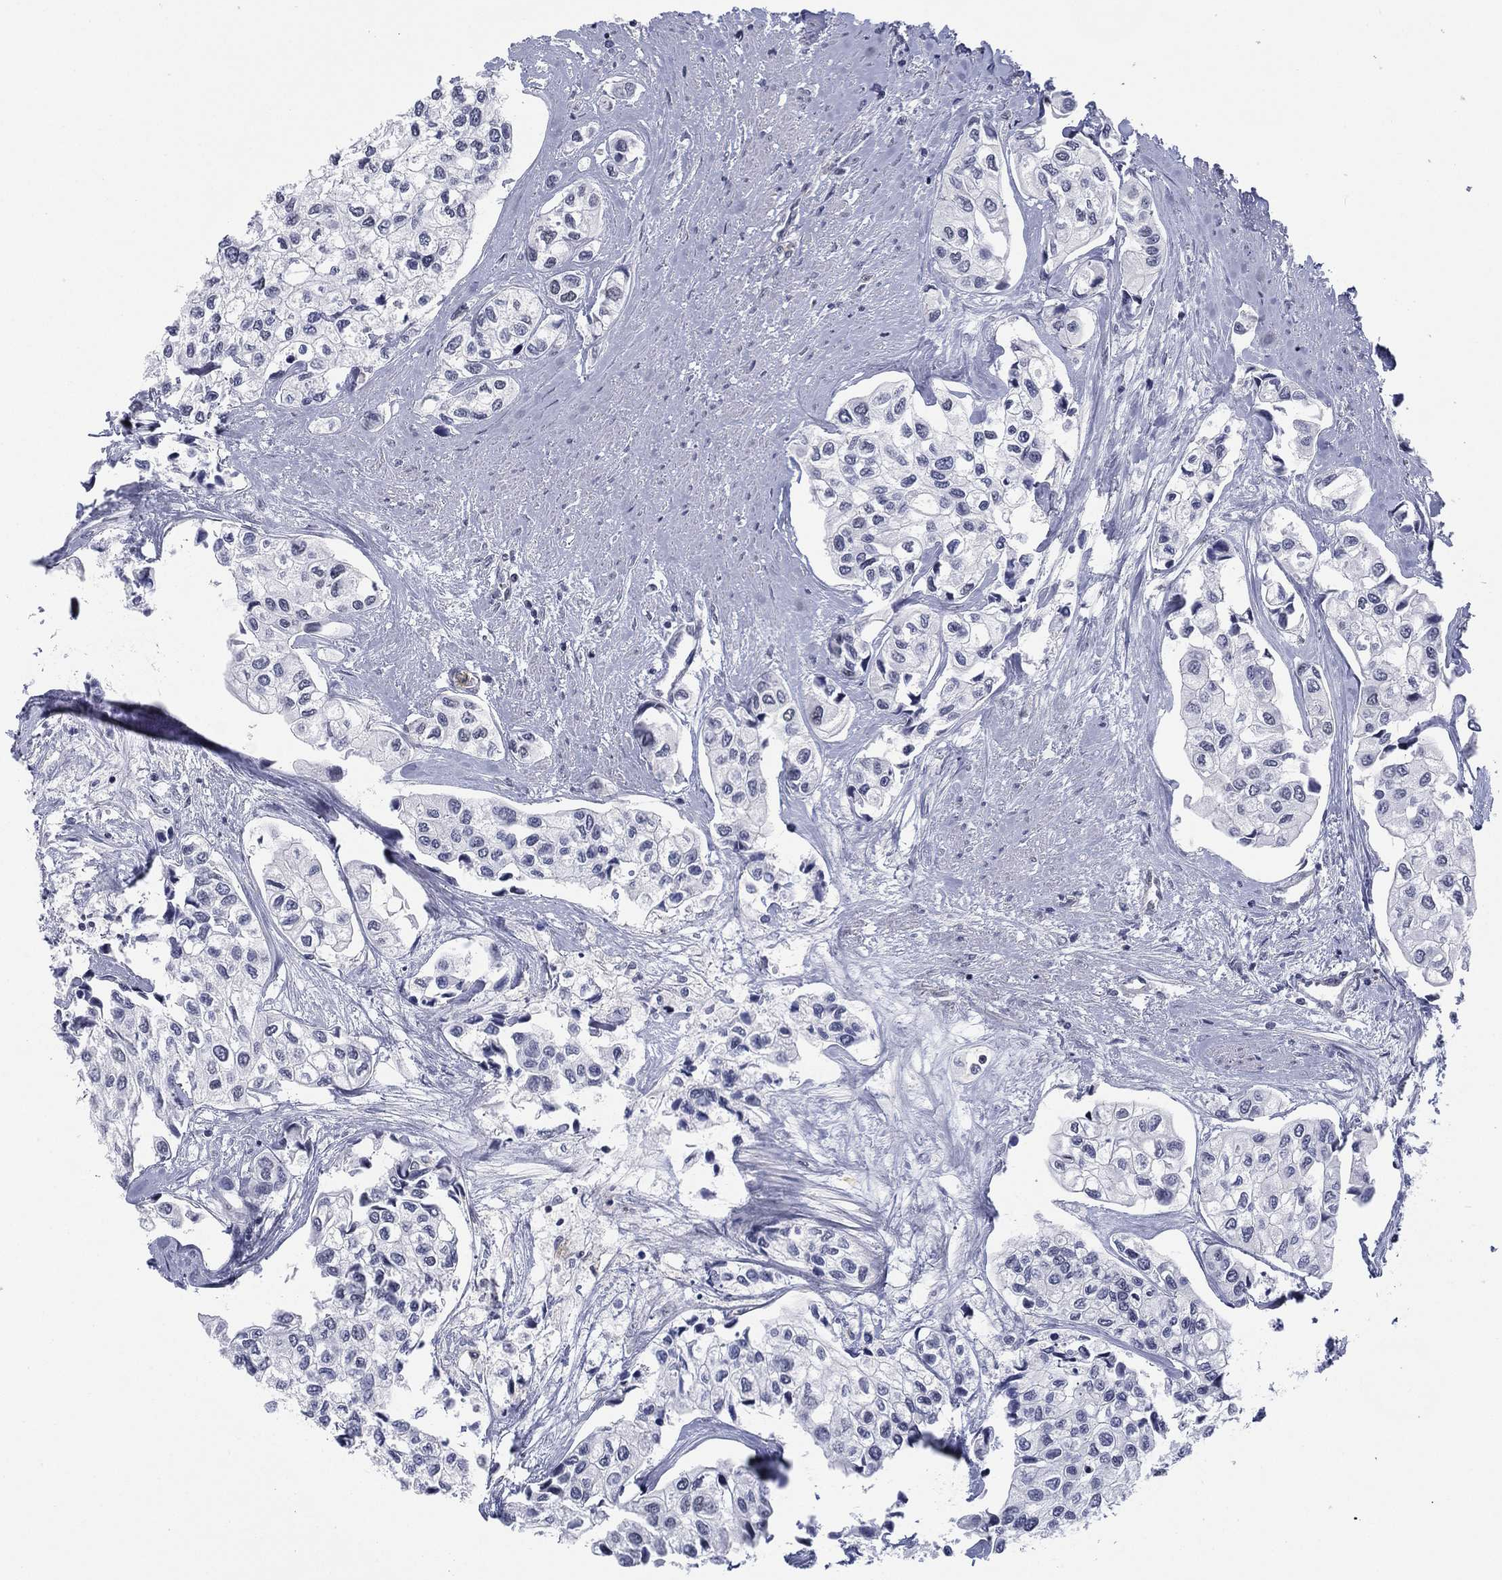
{"staining": {"intensity": "negative", "quantity": "none", "location": "none"}, "tissue": "urothelial cancer", "cell_type": "Tumor cells", "image_type": "cancer", "snomed": [{"axis": "morphology", "description": "Urothelial carcinoma, High grade"}, {"axis": "topography", "description": "Urinary bladder"}], "caption": "Immunohistochemical staining of human urothelial cancer reveals no significant expression in tumor cells.", "gene": "ZNF711", "patient": {"sex": "male", "age": 73}}